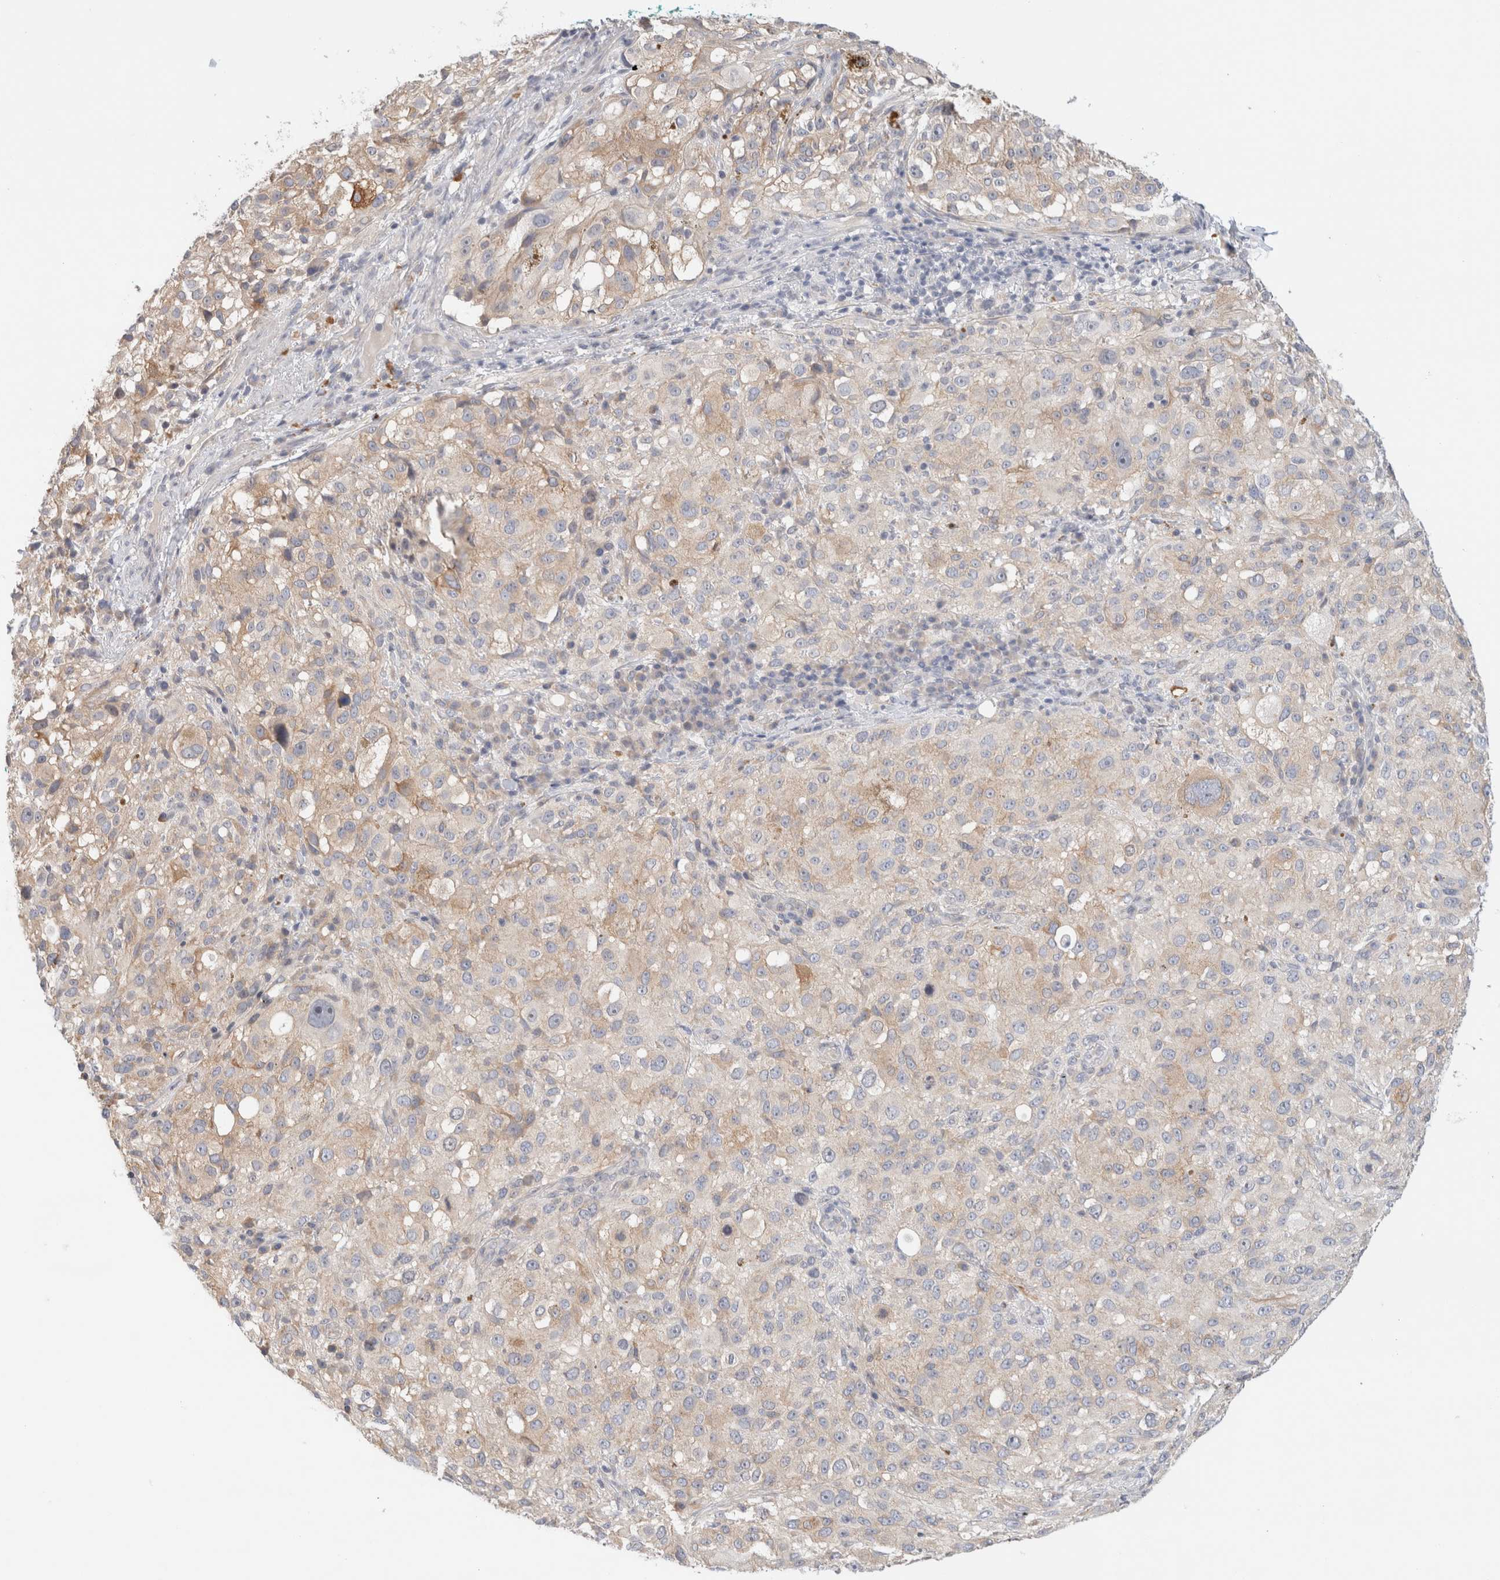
{"staining": {"intensity": "weak", "quantity": "<25%", "location": "cytoplasmic/membranous"}, "tissue": "melanoma", "cell_type": "Tumor cells", "image_type": "cancer", "snomed": [{"axis": "morphology", "description": "Necrosis, NOS"}, {"axis": "morphology", "description": "Malignant melanoma, NOS"}, {"axis": "topography", "description": "Skin"}], "caption": "This is an immunohistochemistry image of malignant melanoma. There is no positivity in tumor cells.", "gene": "SPRTN", "patient": {"sex": "female", "age": 87}}